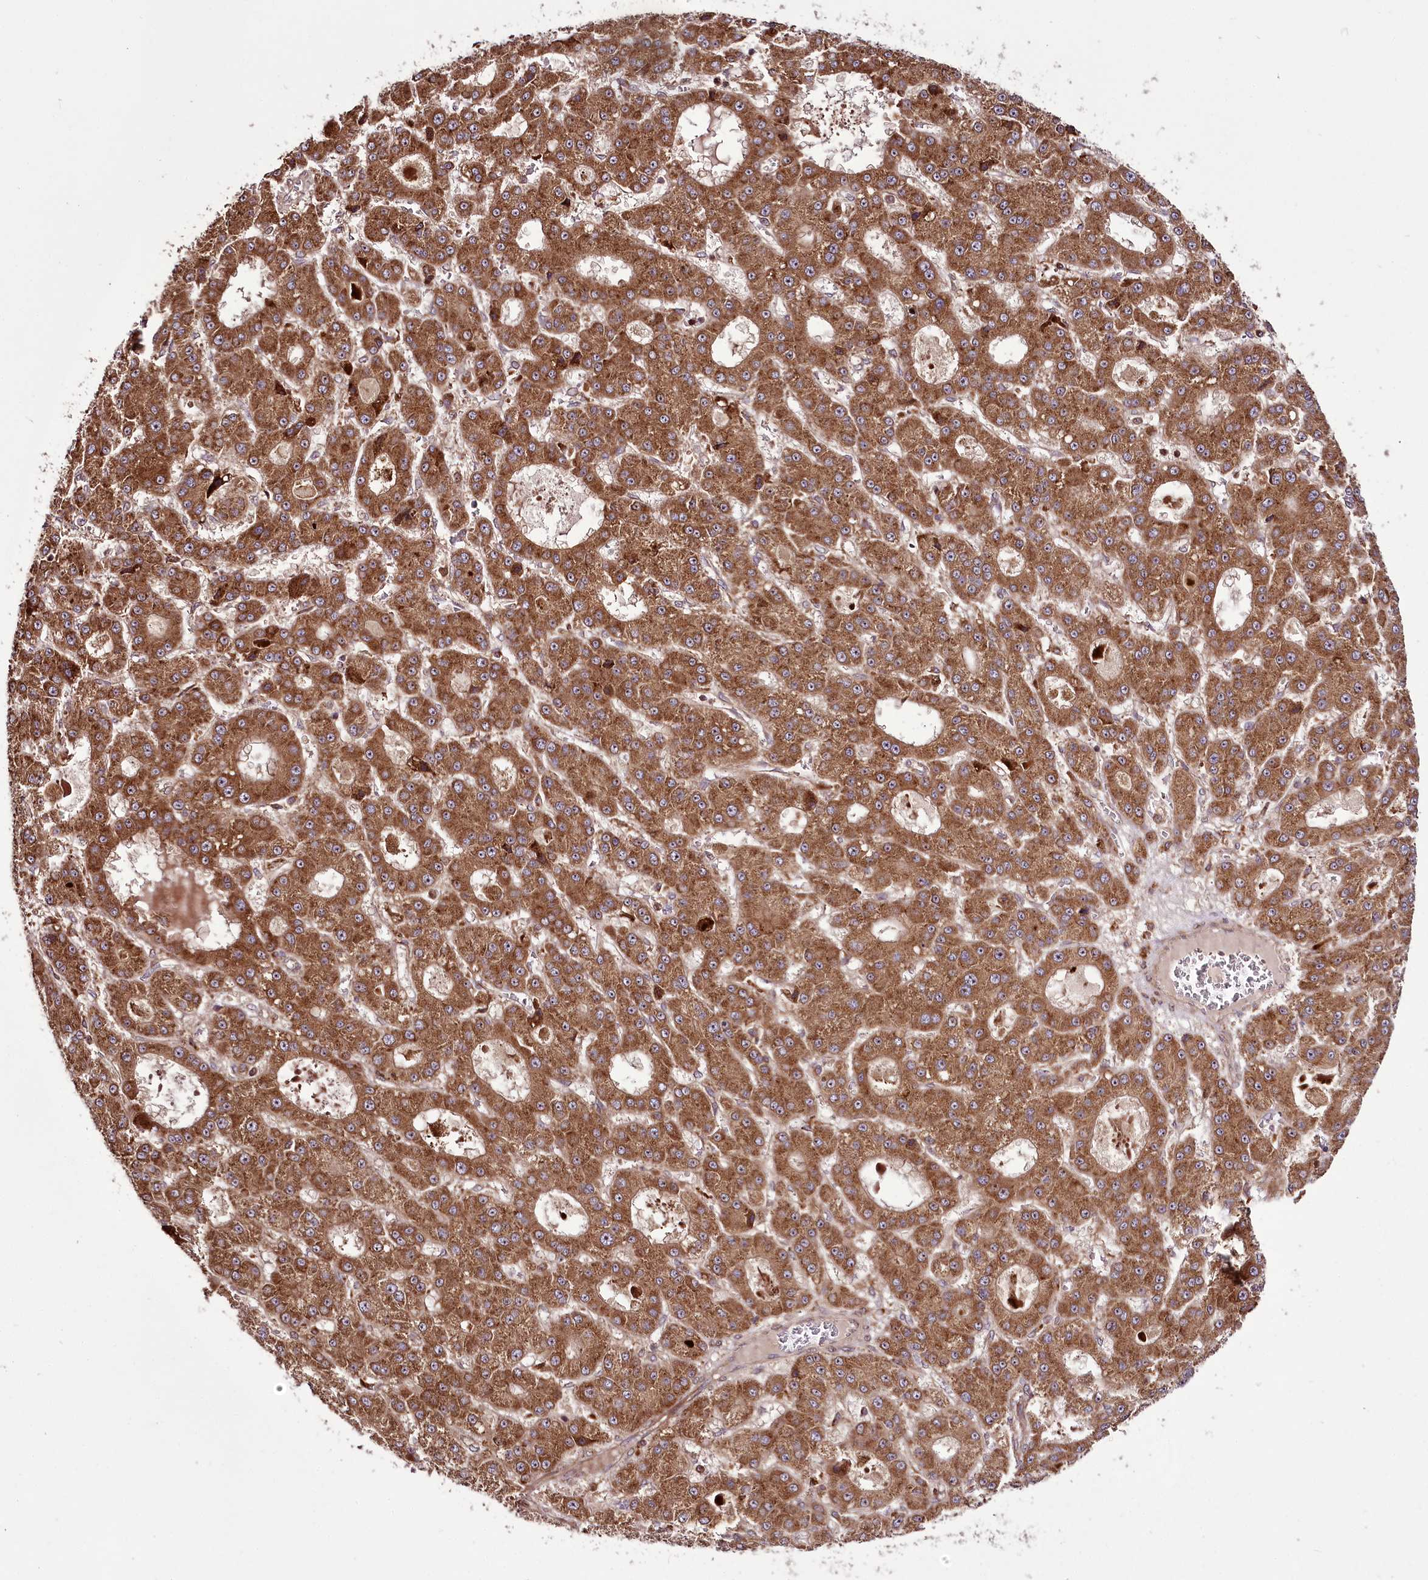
{"staining": {"intensity": "strong", "quantity": ">75%", "location": "cytoplasmic/membranous"}, "tissue": "liver cancer", "cell_type": "Tumor cells", "image_type": "cancer", "snomed": [{"axis": "morphology", "description": "Carcinoma, Hepatocellular, NOS"}, {"axis": "topography", "description": "Liver"}], "caption": "Human hepatocellular carcinoma (liver) stained with a protein marker reveals strong staining in tumor cells.", "gene": "RAB7A", "patient": {"sex": "male", "age": 70}}